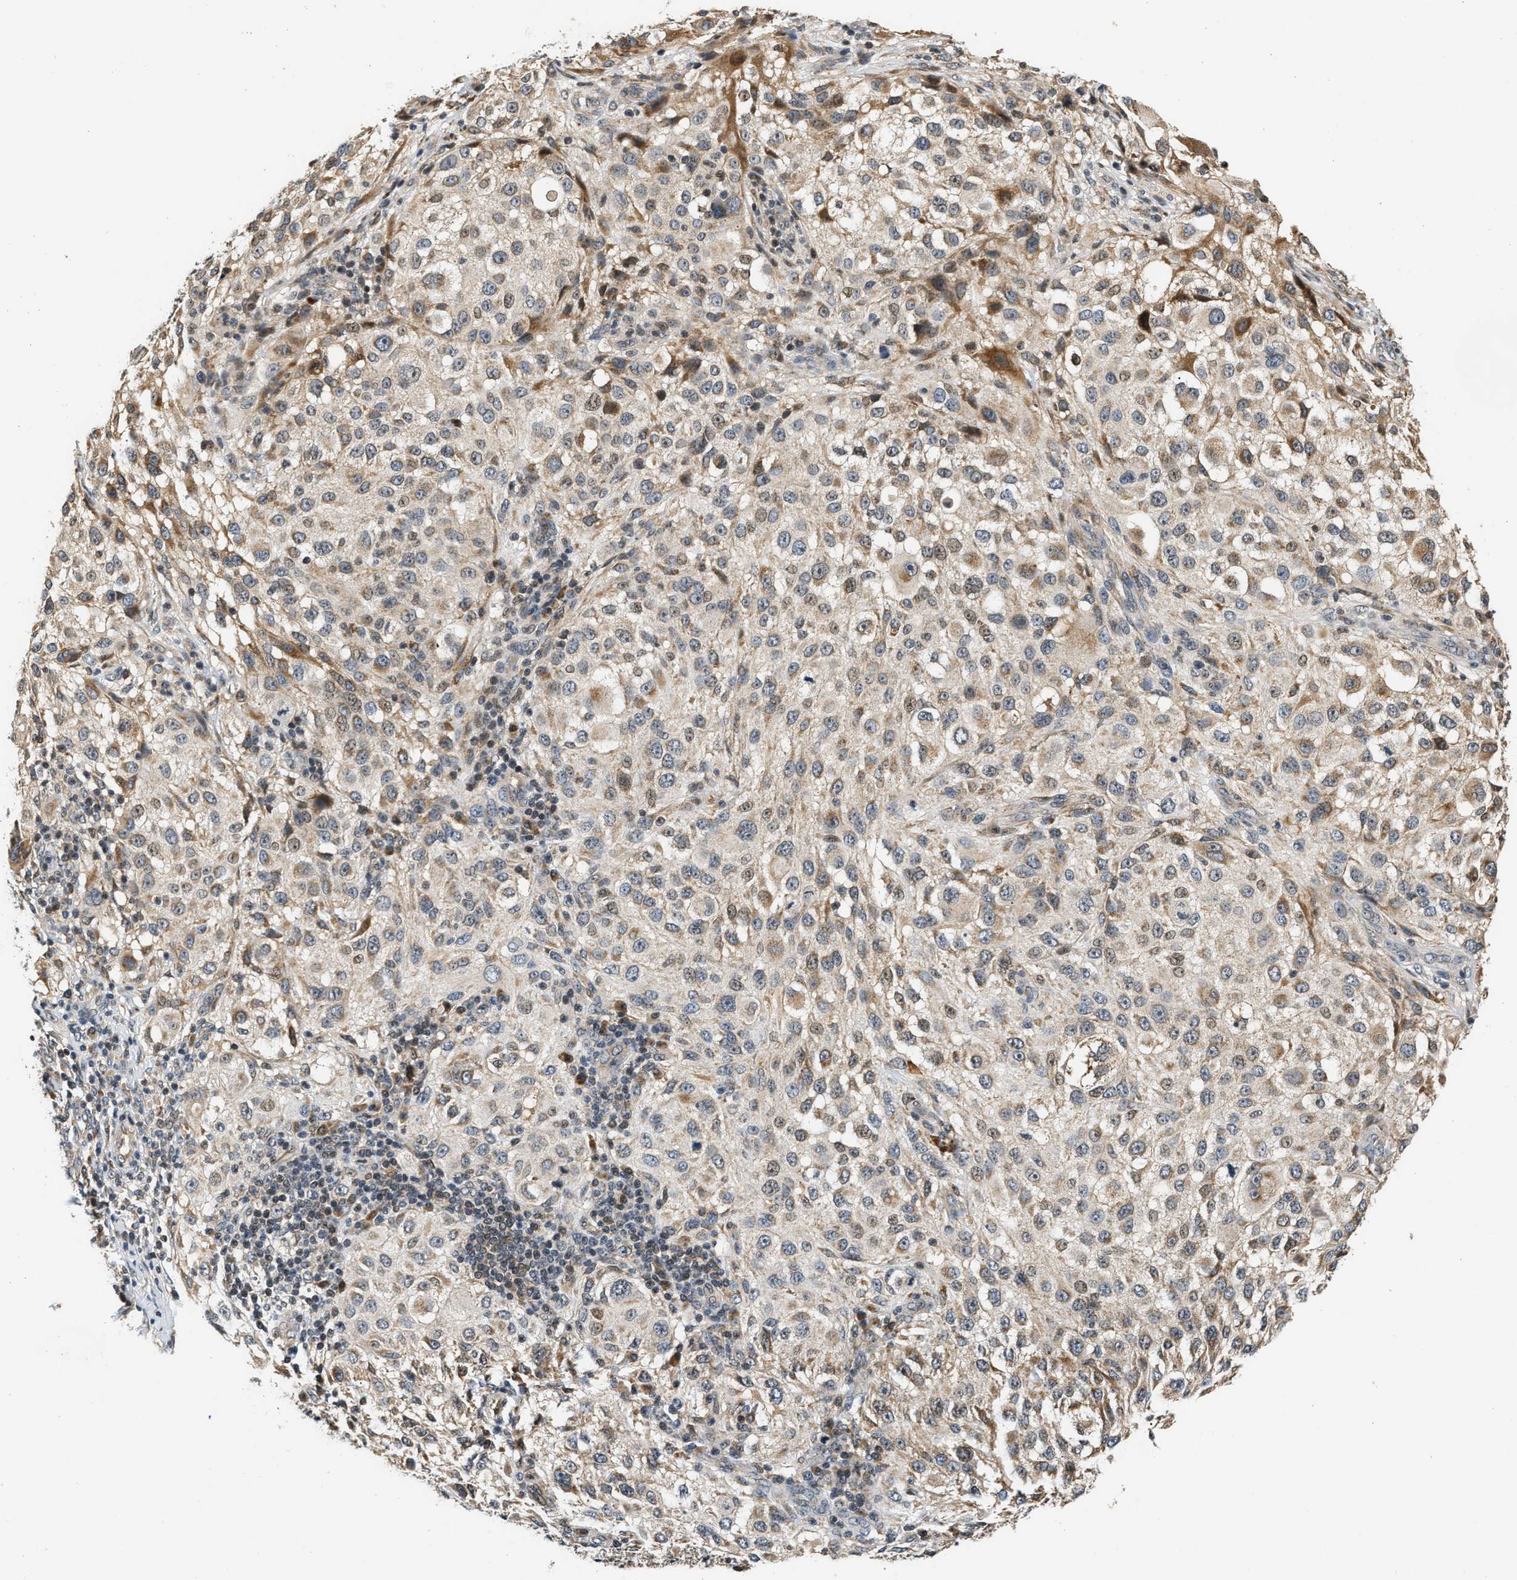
{"staining": {"intensity": "moderate", "quantity": "<25%", "location": "cytoplasmic/membranous"}, "tissue": "melanoma", "cell_type": "Tumor cells", "image_type": "cancer", "snomed": [{"axis": "morphology", "description": "Necrosis, NOS"}, {"axis": "morphology", "description": "Malignant melanoma, NOS"}, {"axis": "topography", "description": "Skin"}], "caption": "Immunohistochemistry (DAB) staining of human melanoma exhibits moderate cytoplasmic/membranous protein expression in approximately <25% of tumor cells. The protein is stained brown, and the nuclei are stained in blue (DAB IHC with brightfield microscopy, high magnification).", "gene": "EXTL2", "patient": {"sex": "female", "age": 87}}